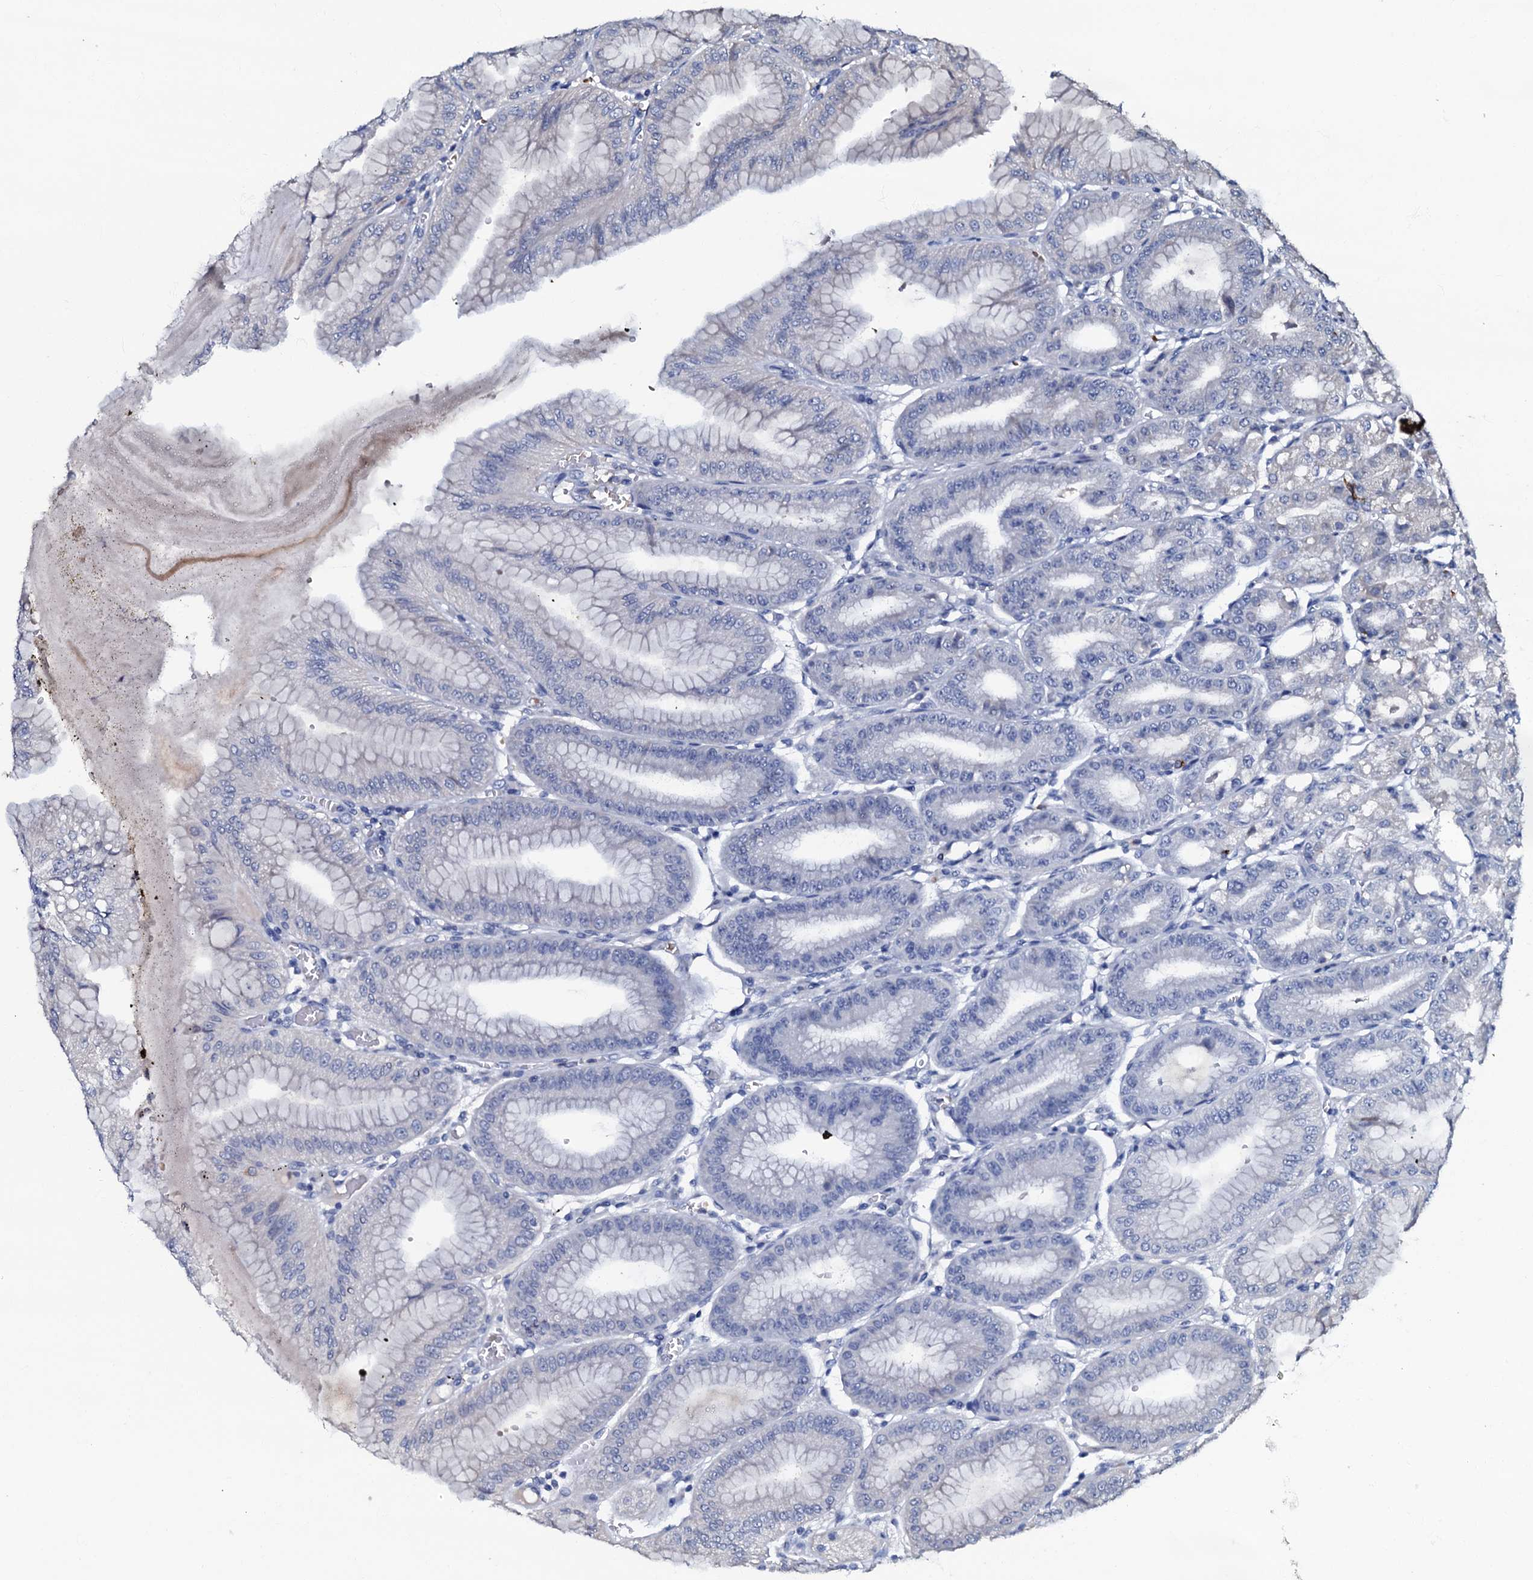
{"staining": {"intensity": "strong", "quantity": "<25%", "location": "cytoplasmic/membranous"}, "tissue": "stomach", "cell_type": "Glandular cells", "image_type": "normal", "snomed": [{"axis": "morphology", "description": "Normal tissue, NOS"}, {"axis": "topography", "description": "Stomach, lower"}], "caption": "A brown stain labels strong cytoplasmic/membranous staining of a protein in glandular cells of benign human stomach.", "gene": "CPNE2", "patient": {"sex": "male", "age": 71}}